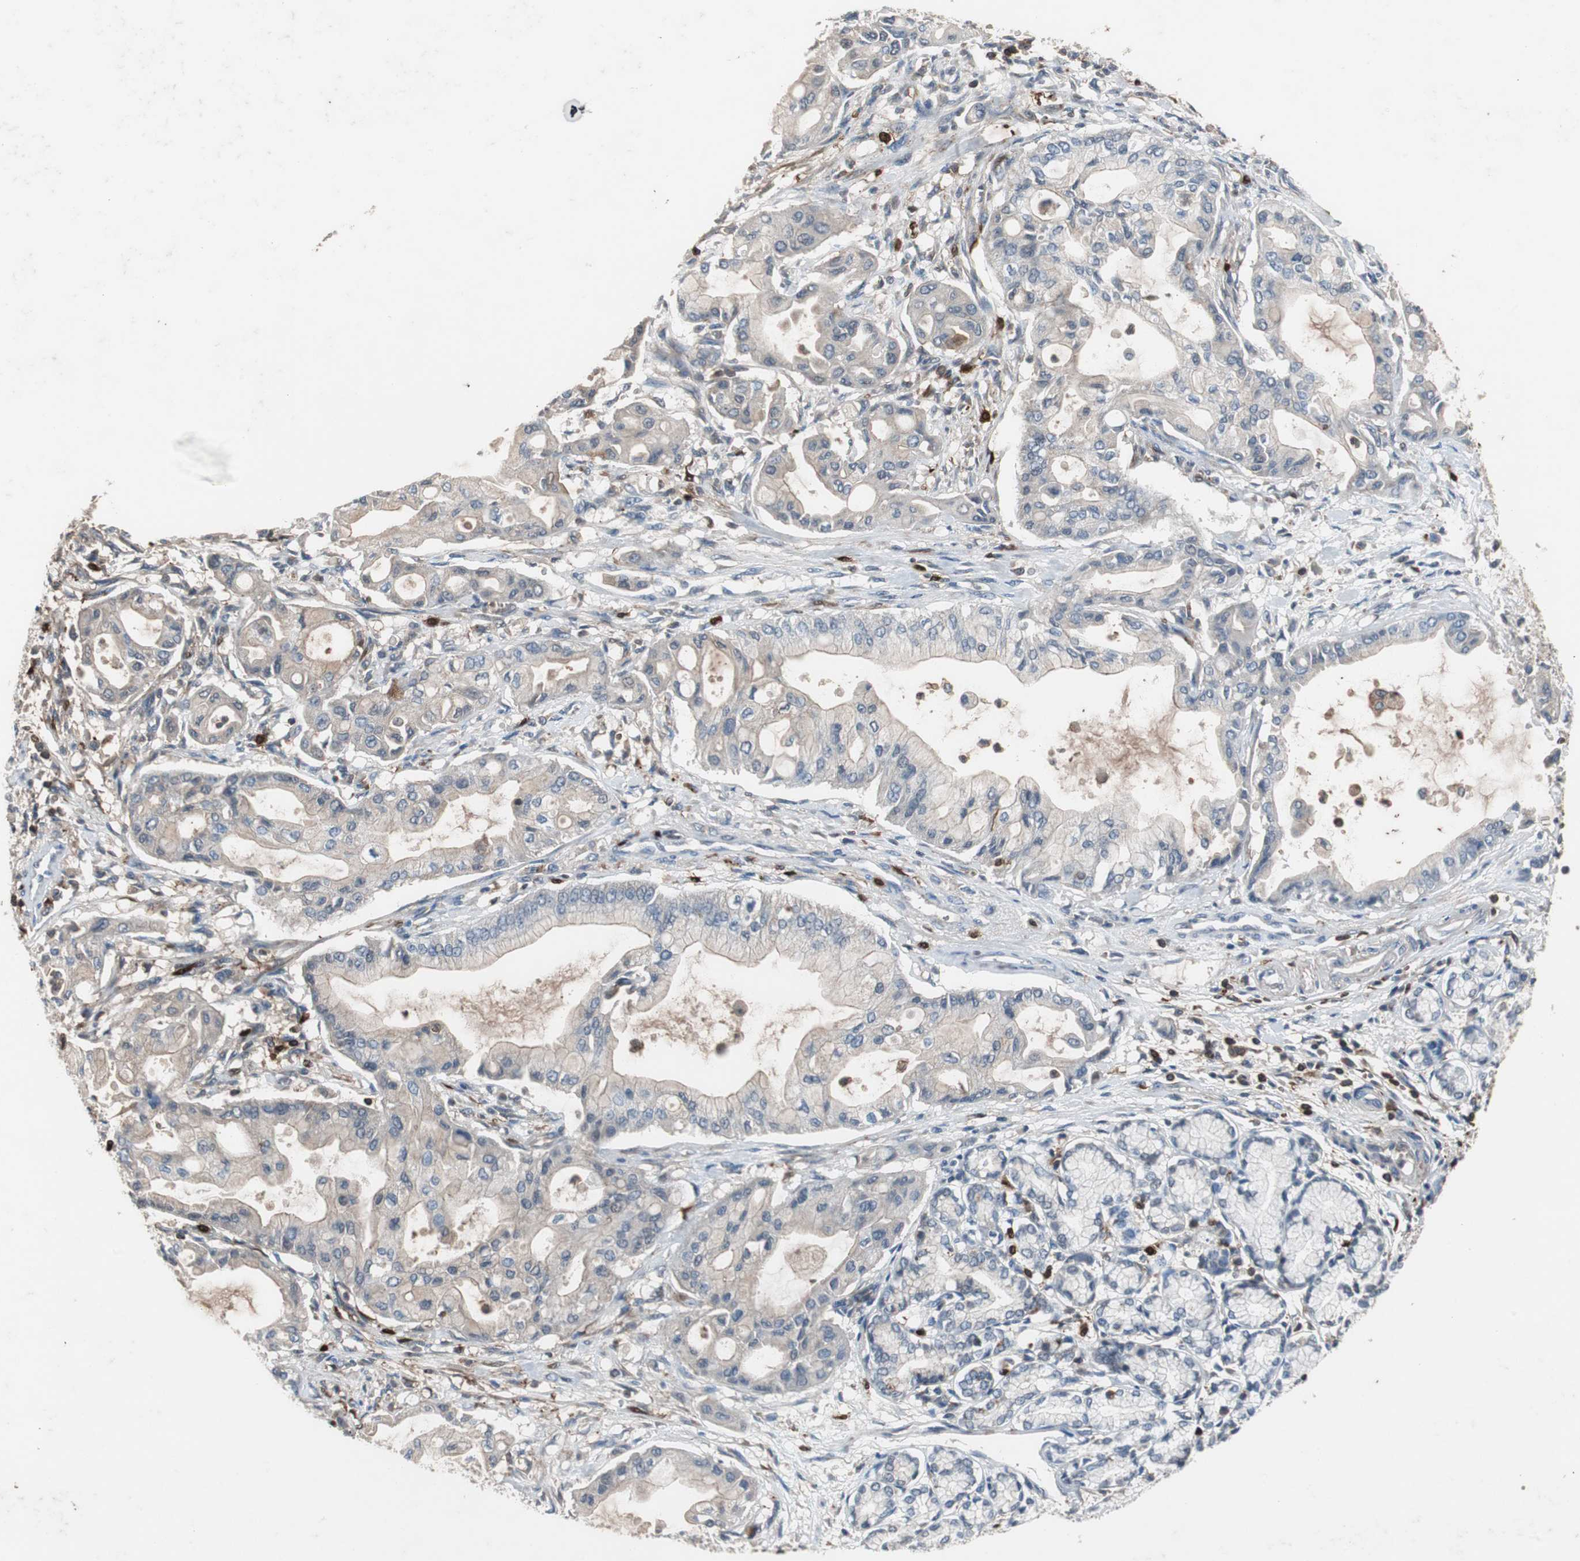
{"staining": {"intensity": "weak", "quantity": ">75%", "location": "cytoplasmic/membranous"}, "tissue": "pancreatic cancer", "cell_type": "Tumor cells", "image_type": "cancer", "snomed": [{"axis": "morphology", "description": "Adenocarcinoma, NOS"}, {"axis": "morphology", "description": "Adenocarcinoma, metastatic, NOS"}, {"axis": "topography", "description": "Lymph node"}, {"axis": "topography", "description": "Pancreas"}, {"axis": "topography", "description": "Duodenum"}], "caption": "Human pancreatic metastatic adenocarcinoma stained with a protein marker shows weak staining in tumor cells.", "gene": "CALB2", "patient": {"sex": "female", "age": 64}}